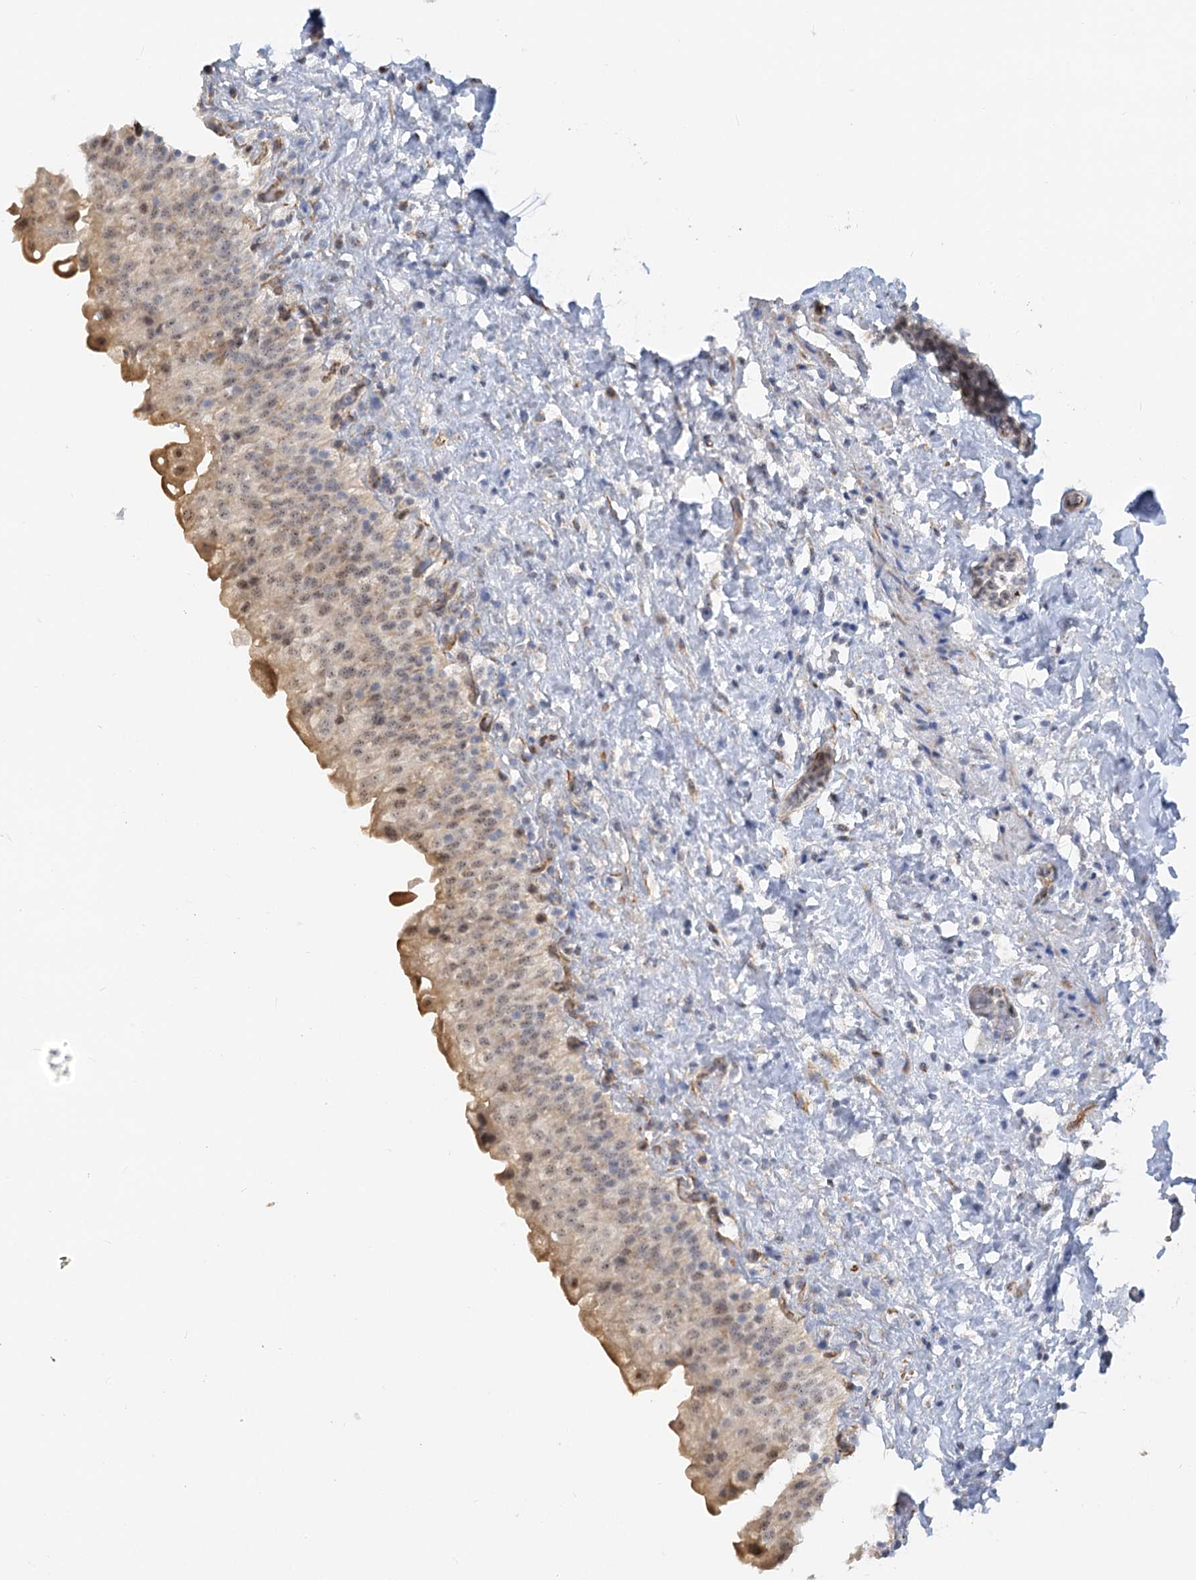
{"staining": {"intensity": "weak", "quantity": "25%-75%", "location": "cytoplasmic/membranous,nuclear"}, "tissue": "urinary bladder", "cell_type": "Urothelial cells", "image_type": "normal", "snomed": [{"axis": "morphology", "description": "Normal tissue, NOS"}, {"axis": "topography", "description": "Urinary bladder"}], "caption": "Brown immunohistochemical staining in benign urinary bladder displays weak cytoplasmic/membranous,nuclear staining in approximately 25%-75% of urothelial cells.", "gene": "NELL2", "patient": {"sex": "female", "age": 27}}